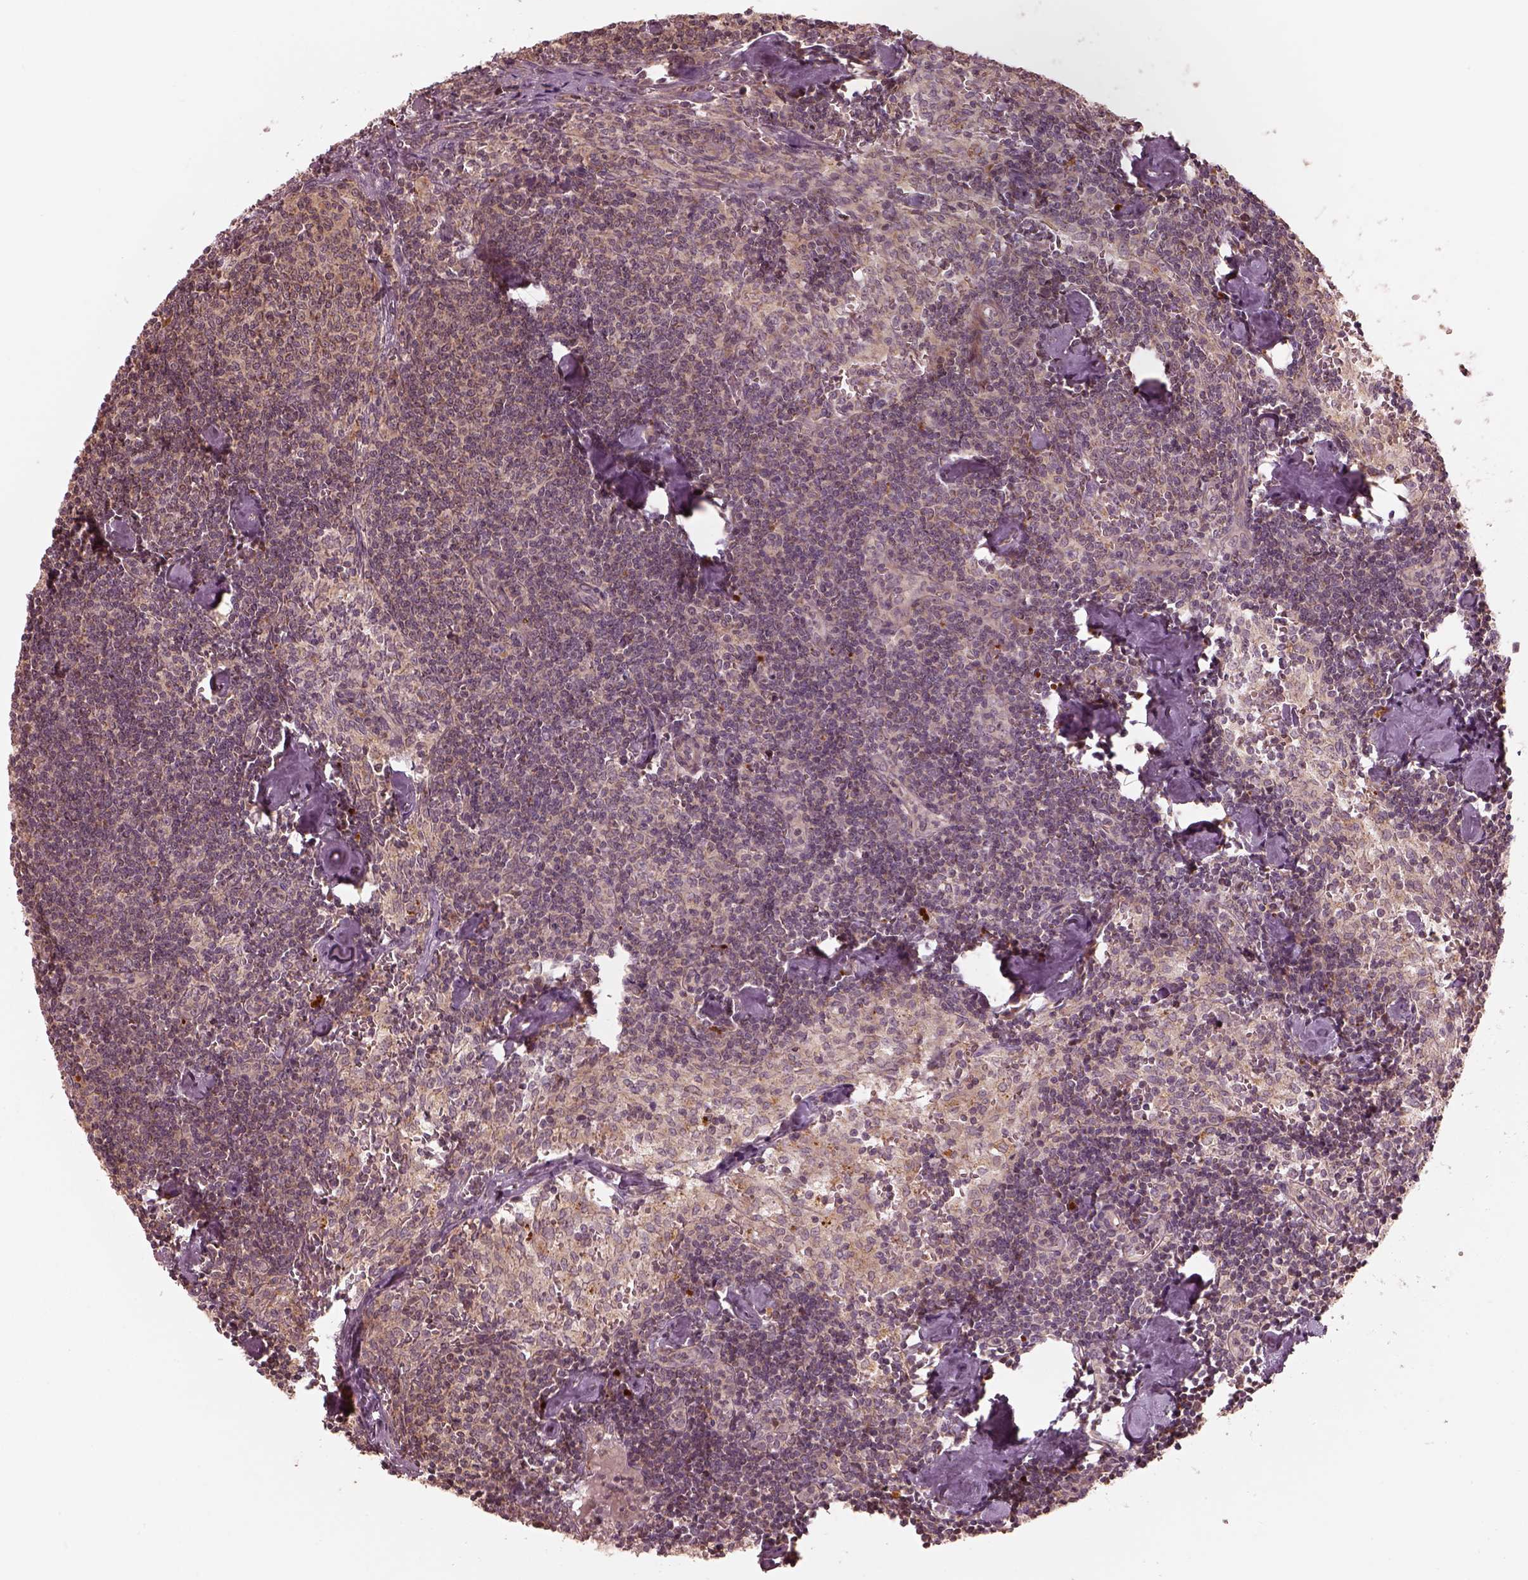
{"staining": {"intensity": "negative", "quantity": "none", "location": "none"}, "tissue": "lymph node", "cell_type": "Germinal center cells", "image_type": "normal", "snomed": [{"axis": "morphology", "description": "Normal tissue, NOS"}, {"axis": "topography", "description": "Lymph node"}], "caption": "This is a image of immunohistochemistry (IHC) staining of benign lymph node, which shows no expression in germinal center cells. (DAB immunohistochemistry with hematoxylin counter stain).", "gene": "SLC25A46", "patient": {"sex": "female", "age": 50}}